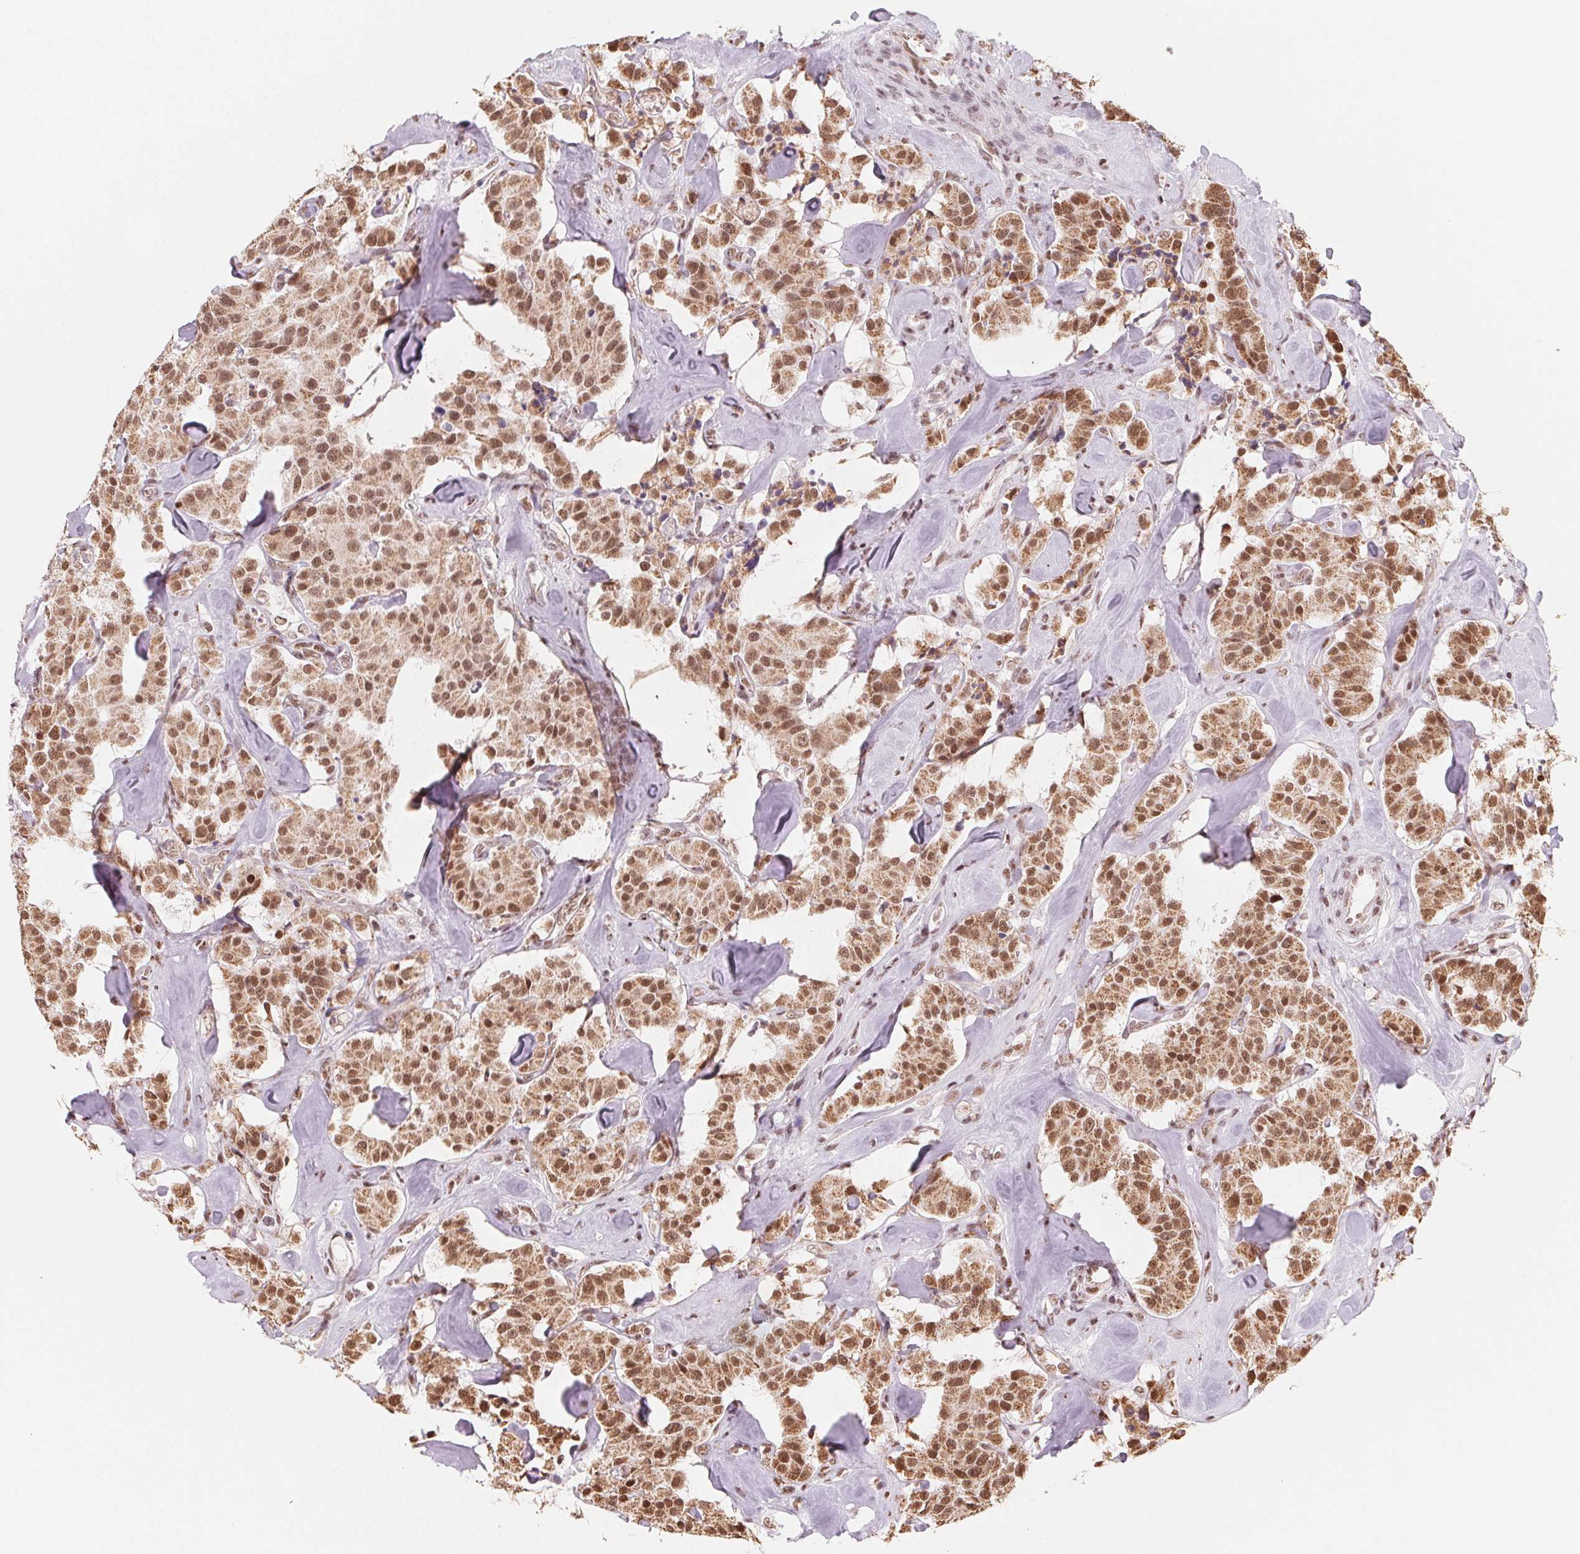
{"staining": {"intensity": "moderate", "quantity": ">75%", "location": "cytoplasmic/membranous,nuclear"}, "tissue": "carcinoid", "cell_type": "Tumor cells", "image_type": "cancer", "snomed": [{"axis": "morphology", "description": "Carcinoid, malignant, NOS"}, {"axis": "topography", "description": "Pancreas"}], "caption": "A brown stain shows moderate cytoplasmic/membranous and nuclear staining of a protein in human carcinoid (malignant) tumor cells. The staining was performed using DAB, with brown indicating positive protein expression. Nuclei are stained blue with hematoxylin.", "gene": "TOPORS", "patient": {"sex": "male", "age": 41}}